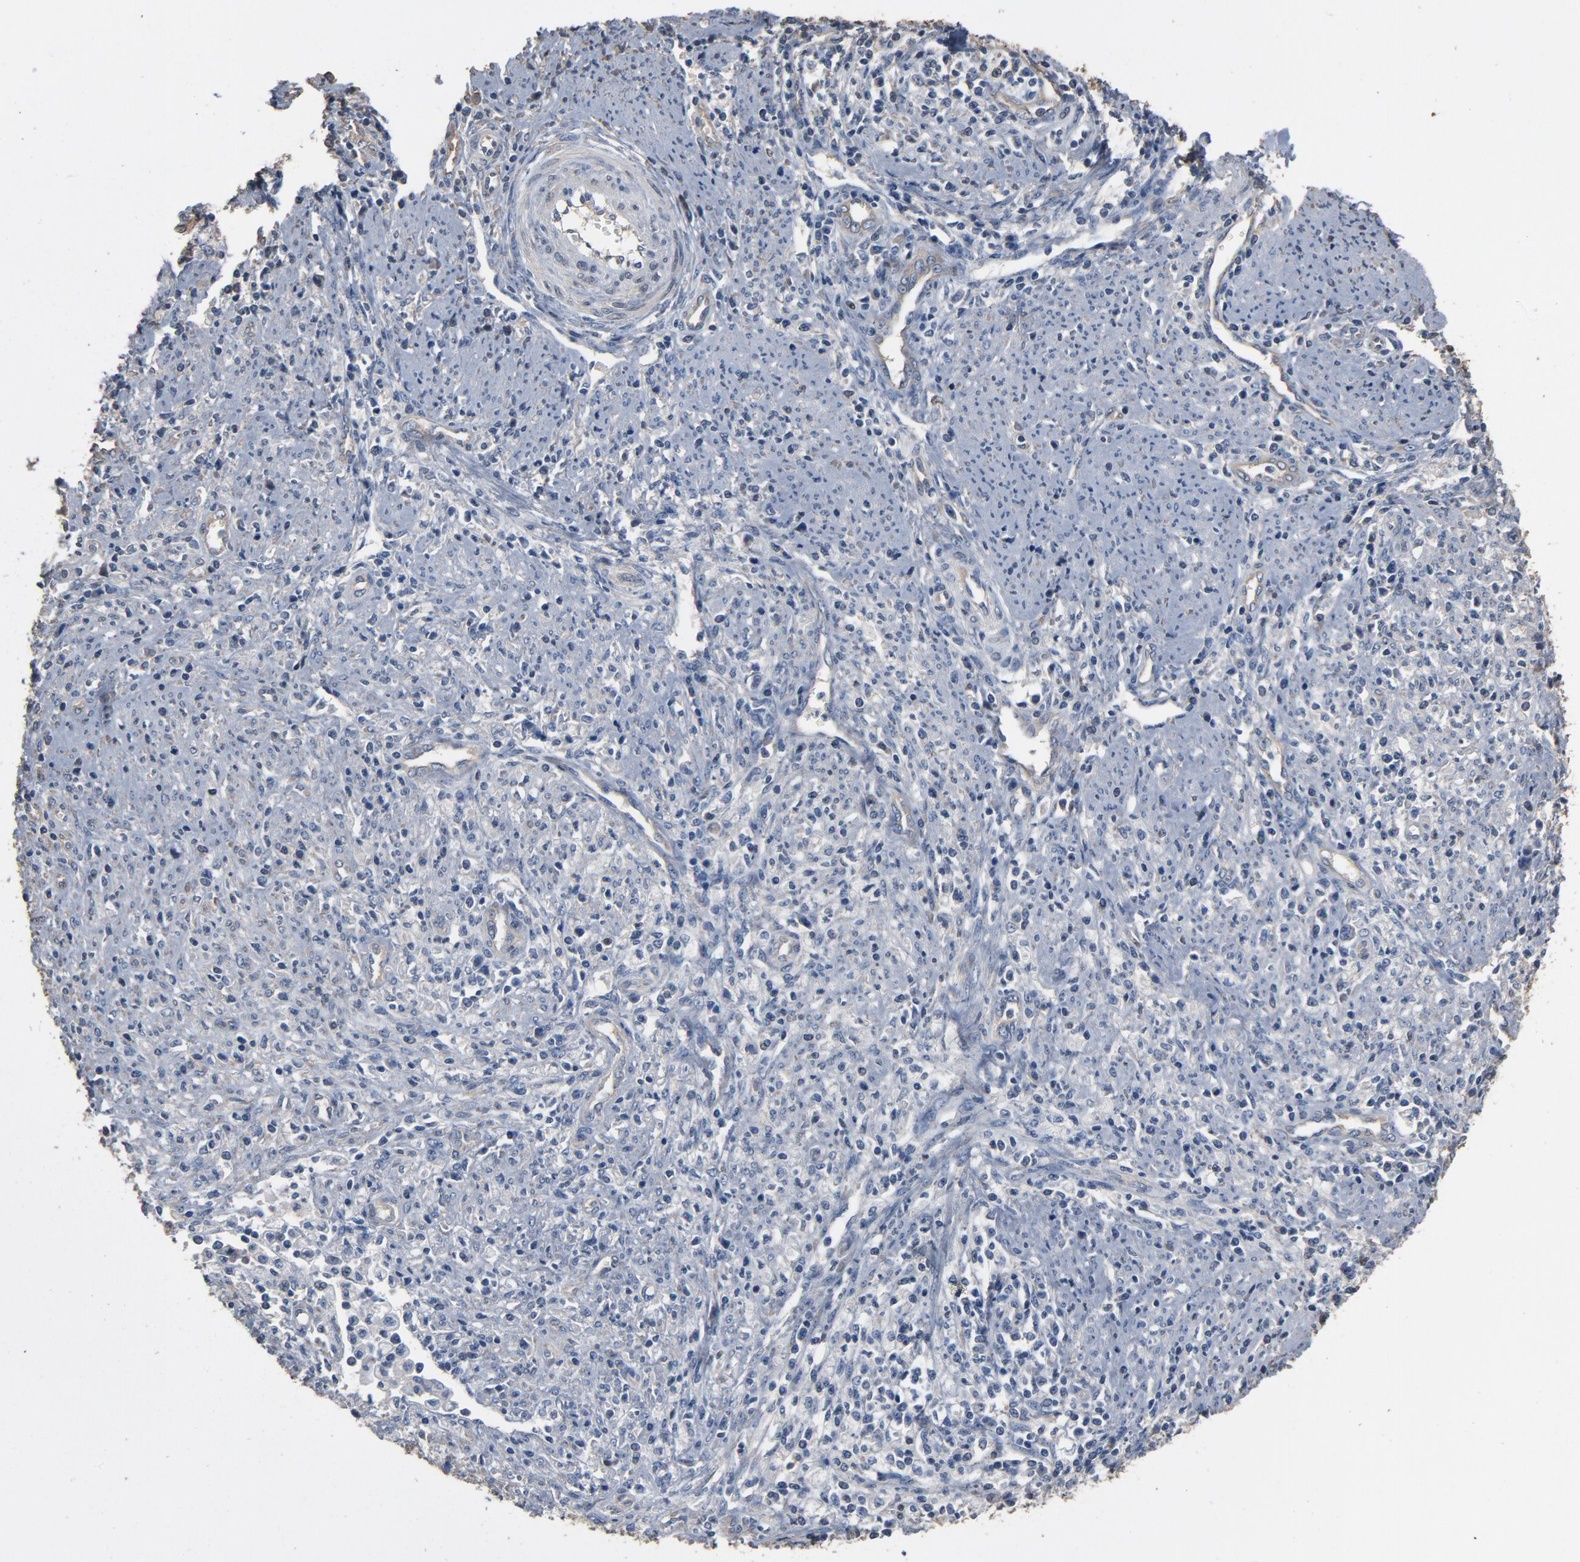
{"staining": {"intensity": "weak", "quantity": ">75%", "location": "cytoplasmic/membranous"}, "tissue": "cervical cancer", "cell_type": "Tumor cells", "image_type": "cancer", "snomed": [{"axis": "morphology", "description": "Adenocarcinoma, NOS"}, {"axis": "topography", "description": "Cervix"}], "caption": "Approximately >75% of tumor cells in human adenocarcinoma (cervical) exhibit weak cytoplasmic/membranous protein staining as visualized by brown immunohistochemical staining.", "gene": "SOX6", "patient": {"sex": "female", "age": 36}}